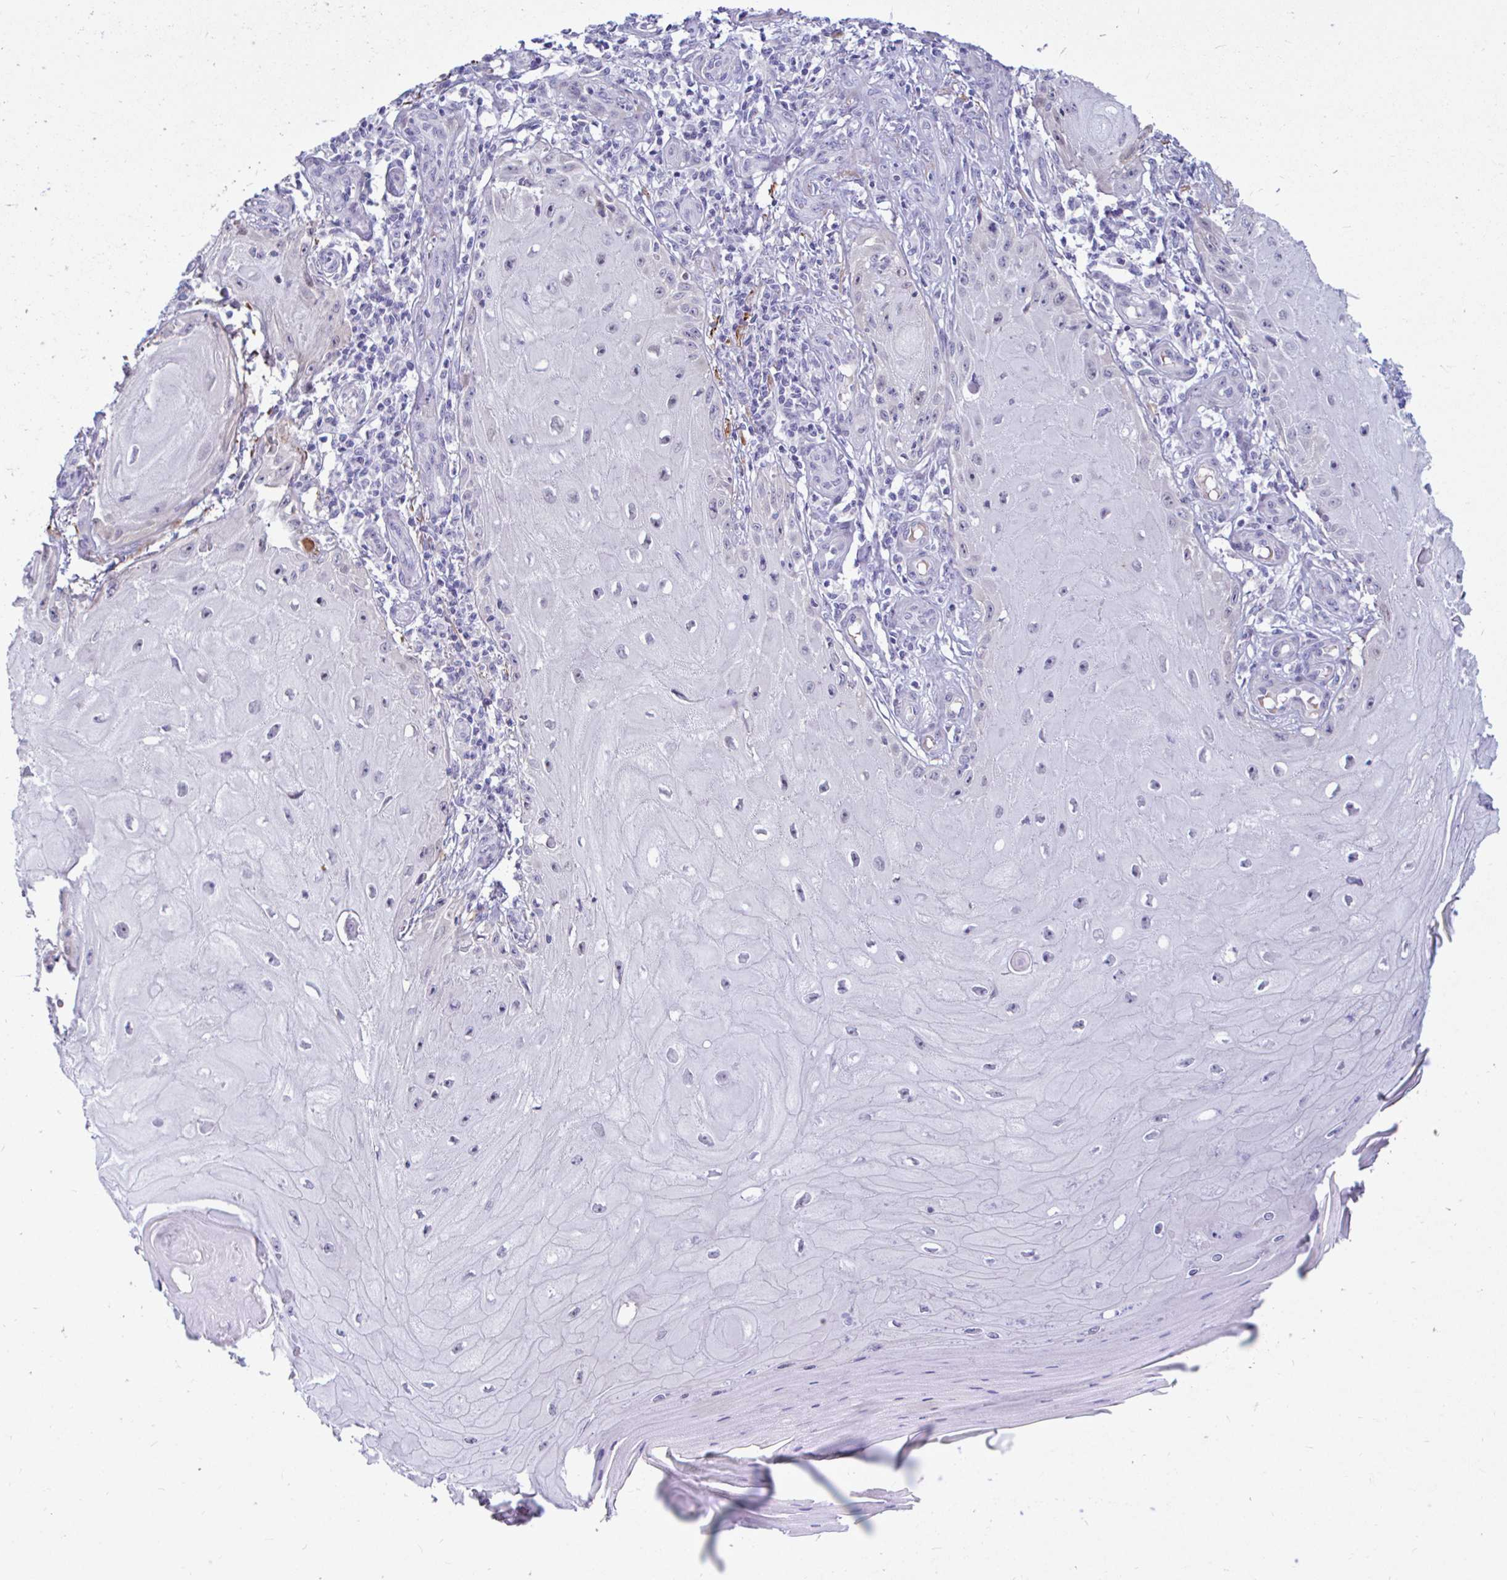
{"staining": {"intensity": "negative", "quantity": "none", "location": "none"}, "tissue": "skin cancer", "cell_type": "Tumor cells", "image_type": "cancer", "snomed": [{"axis": "morphology", "description": "Squamous cell carcinoma, NOS"}, {"axis": "topography", "description": "Skin"}], "caption": "High magnification brightfield microscopy of squamous cell carcinoma (skin) stained with DAB (brown) and counterstained with hematoxylin (blue): tumor cells show no significant expression. (IHC, brightfield microscopy, high magnification).", "gene": "NBPF3", "patient": {"sex": "female", "age": 77}}